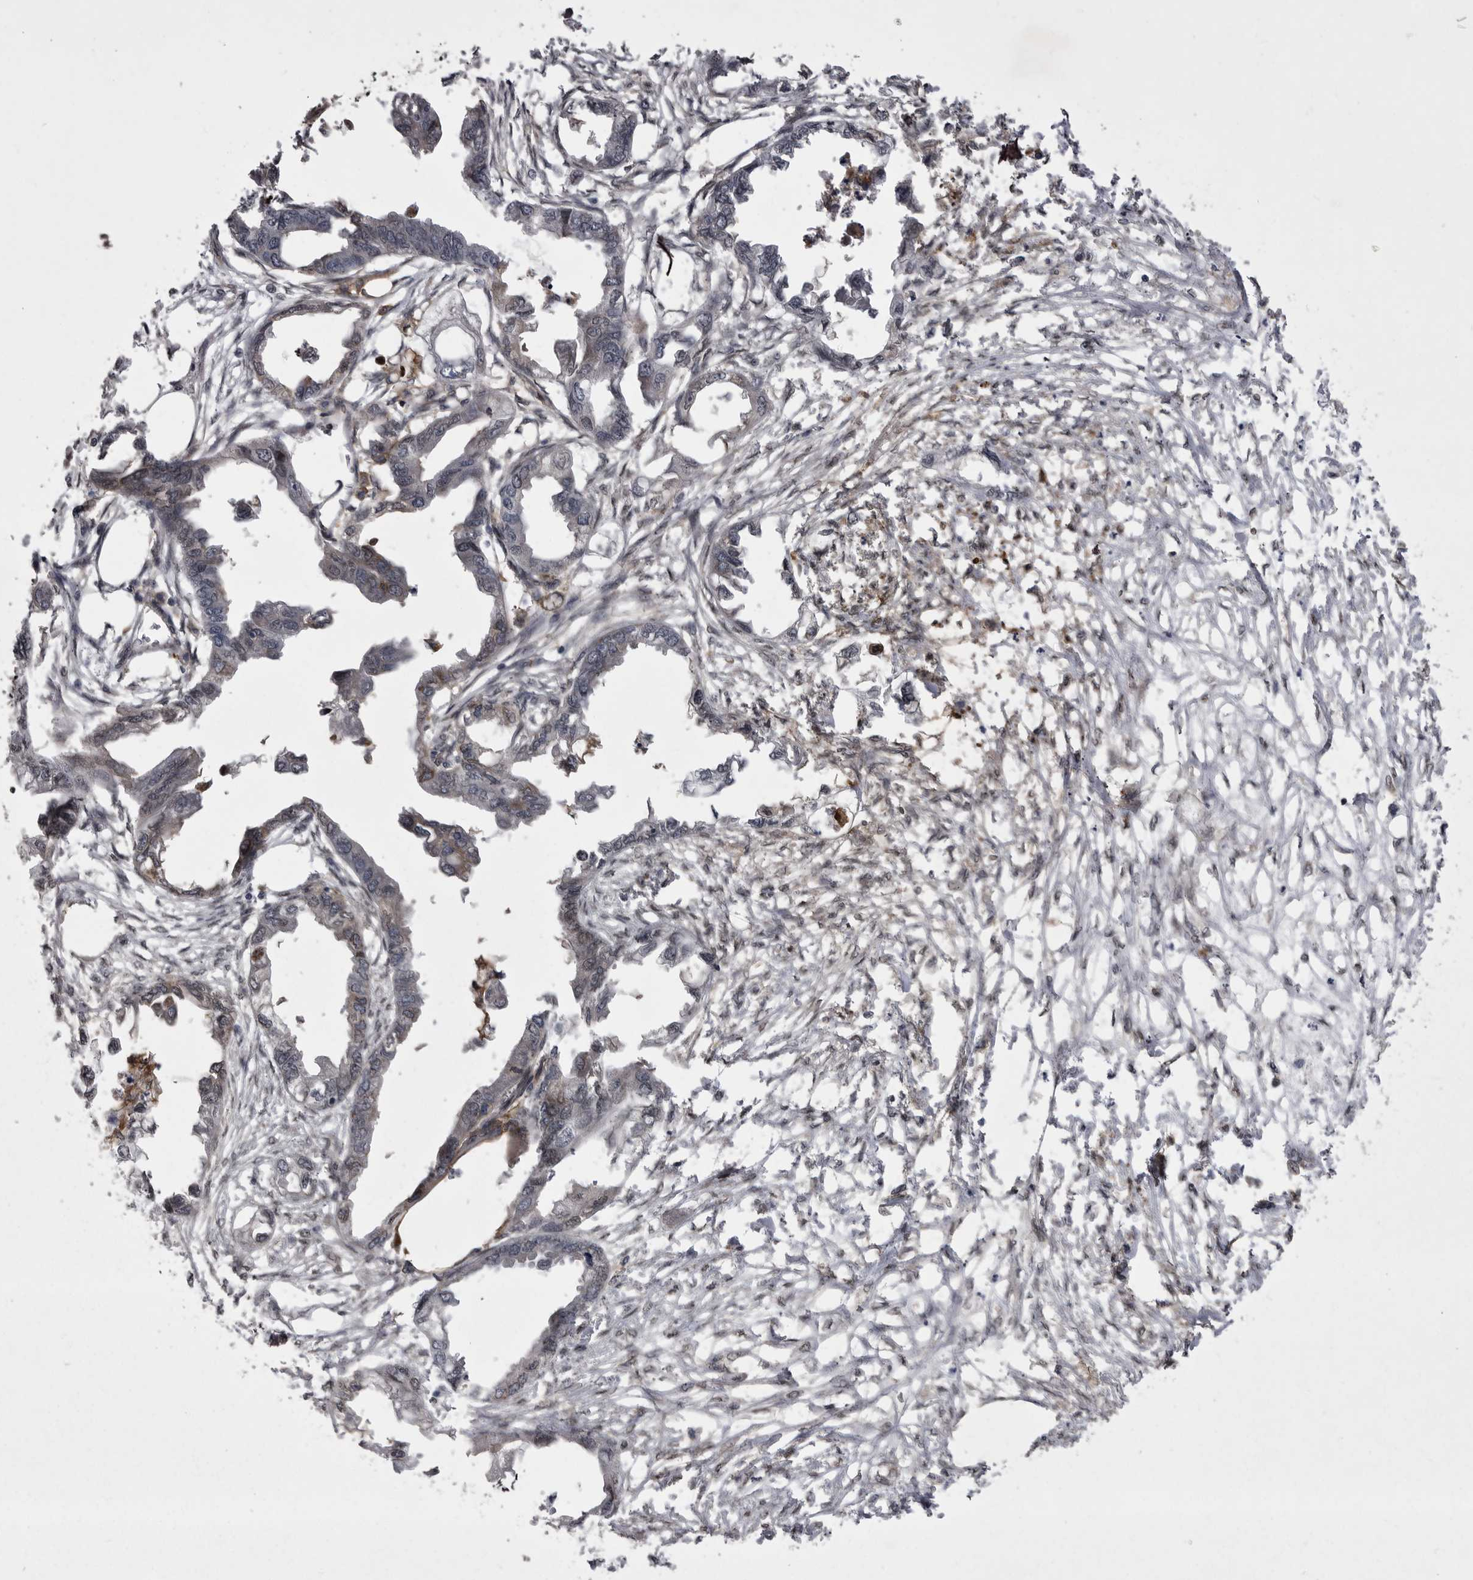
{"staining": {"intensity": "negative", "quantity": "none", "location": "none"}, "tissue": "endometrial cancer", "cell_type": "Tumor cells", "image_type": "cancer", "snomed": [{"axis": "morphology", "description": "Adenocarcinoma, NOS"}, {"axis": "morphology", "description": "Adenocarcinoma, metastatic, NOS"}, {"axis": "topography", "description": "Adipose tissue"}, {"axis": "topography", "description": "Endometrium"}], "caption": "DAB (3,3'-diaminobenzidine) immunohistochemical staining of endometrial cancer exhibits no significant expression in tumor cells. (DAB immunohistochemistry with hematoxylin counter stain).", "gene": "ABL1", "patient": {"sex": "female", "age": 67}}